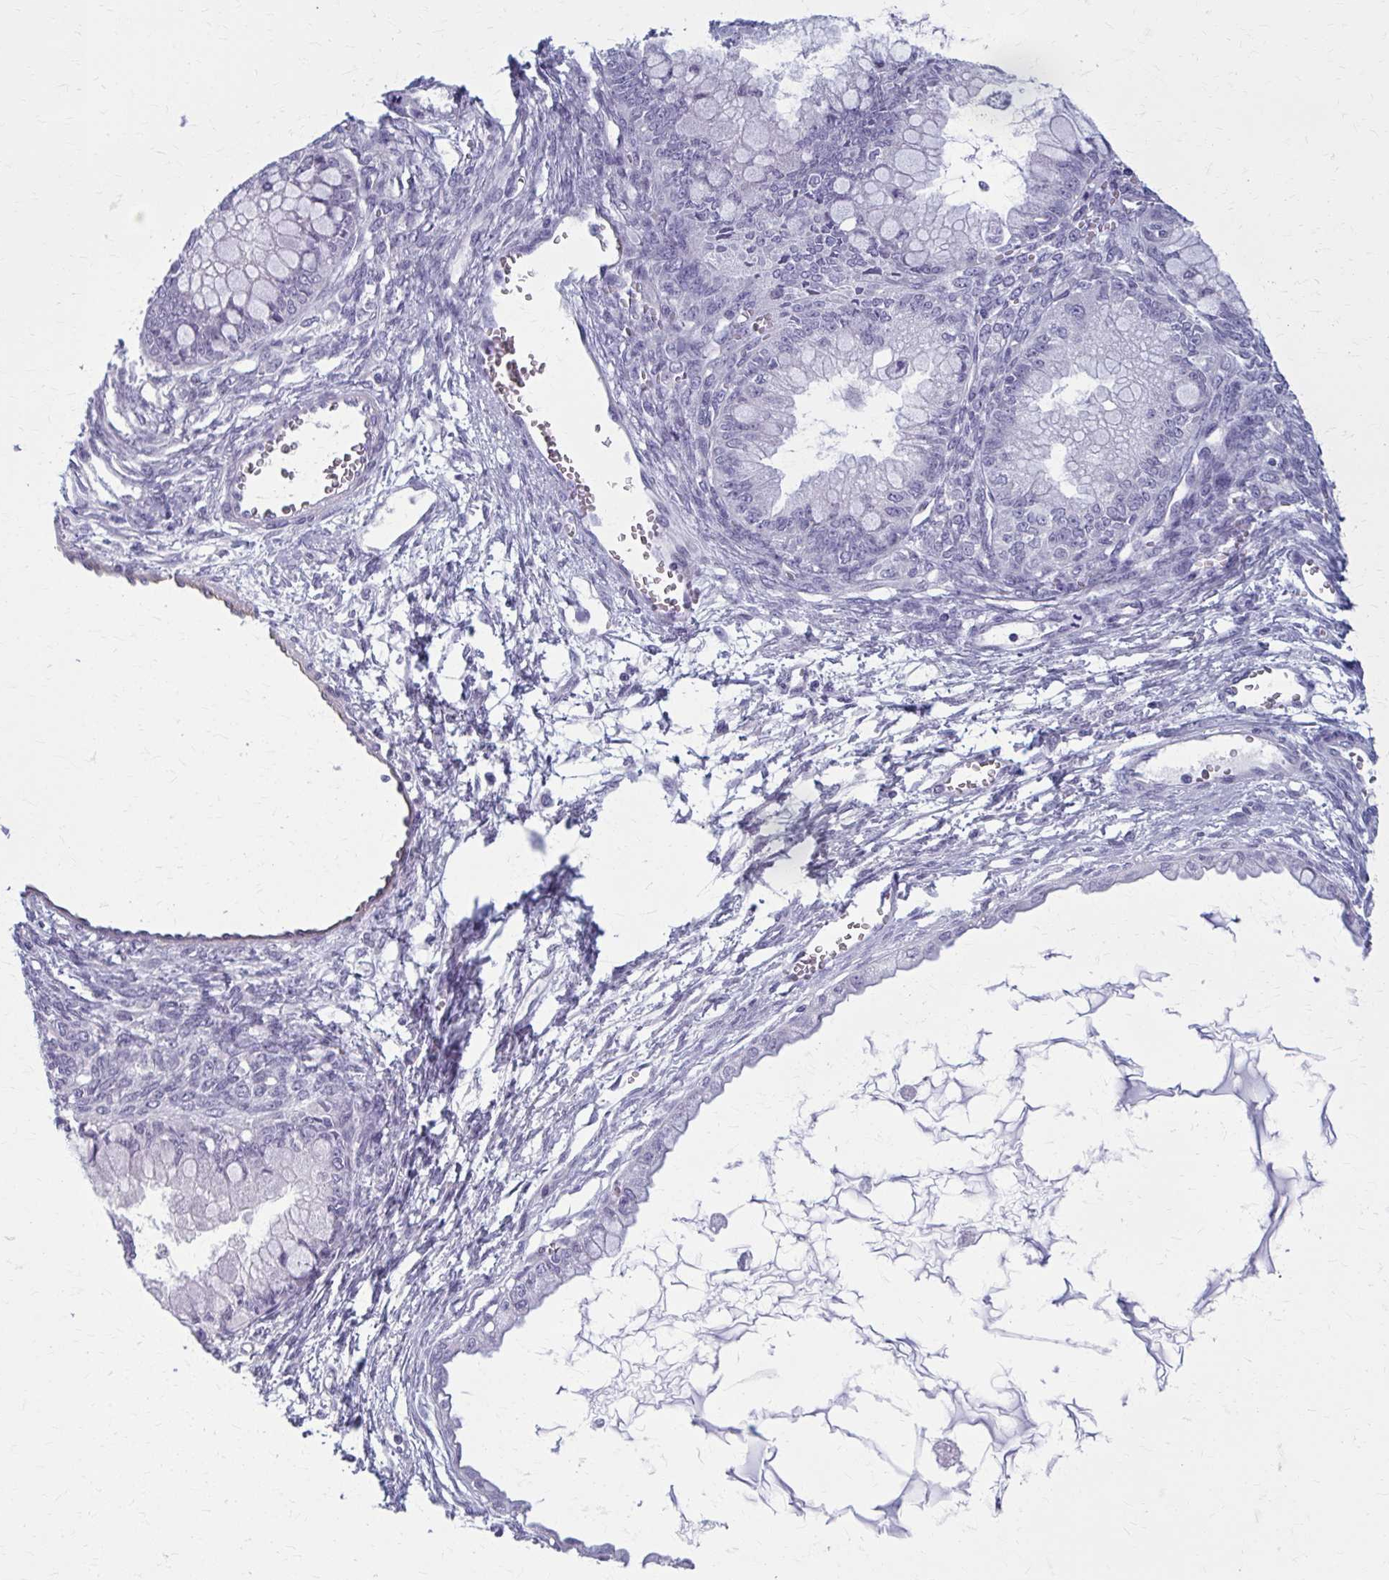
{"staining": {"intensity": "negative", "quantity": "none", "location": "none"}, "tissue": "ovarian cancer", "cell_type": "Tumor cells", "image_type": "cancer", "snomed": [{"axis": "morphology", "description": "Cystadenocarcinoma, mucinous, NOS"}, {"axis": "topography", "description": "Ovary"}], "caption": "Tumor cells show no significant protein staining in mucinous cystadenocarcinoma (ovarian).", "gene": "CASQ2", "patient": {"sex": "female", "age": 34}}